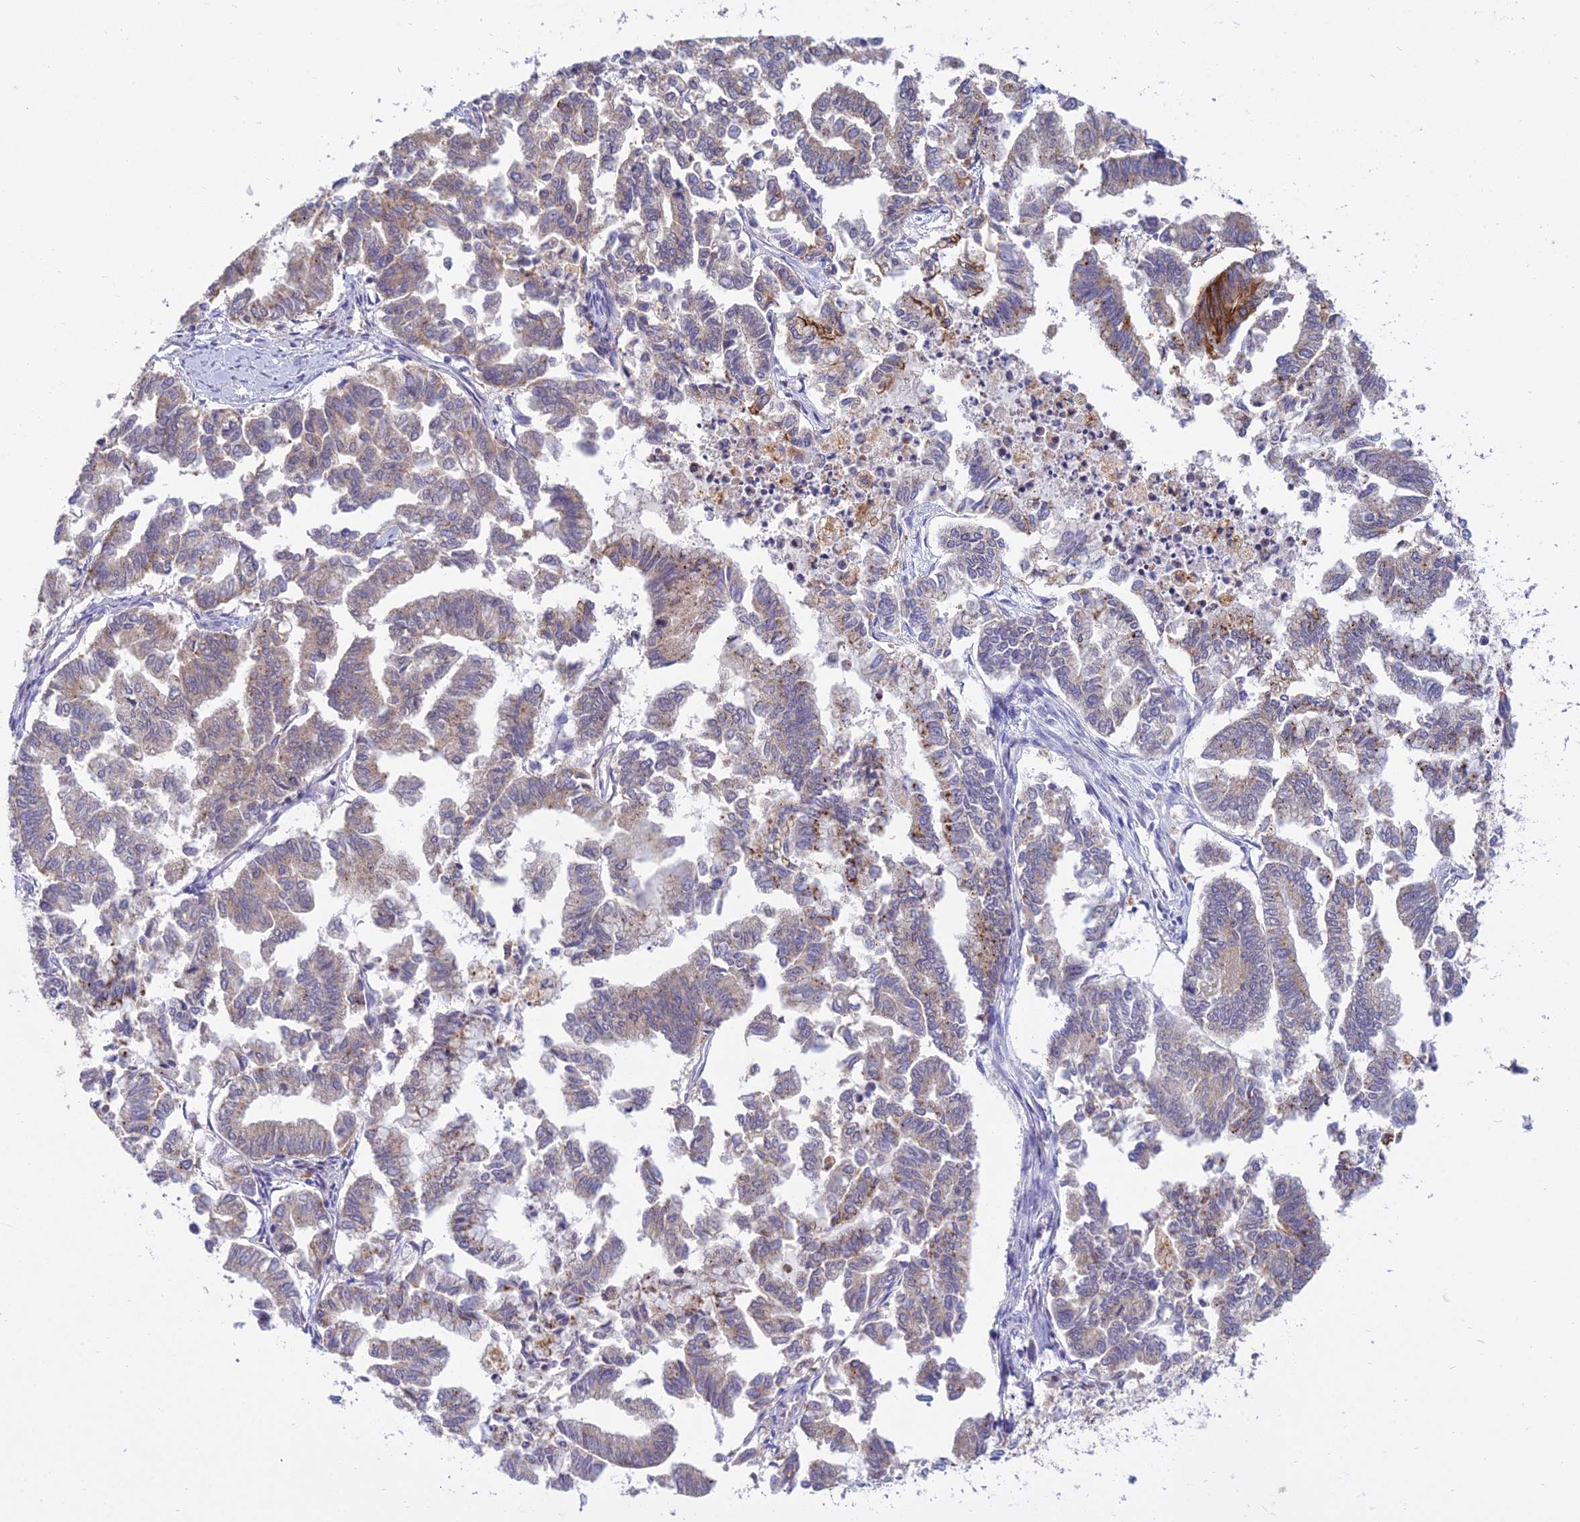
{"staining": {"intensity": "moderate", "quantity": "25%-75%", "location": "cytoplasmic/membranous"}, "tissue": "endometrial cancer", "cell_type": "Tumor cells", "image_type": "cancer", "snomed": [{"axis": "morphology", "description": "Adenocarcinoma, NOS"}, {"axis": "topography", "description": "Endometrium"}], "caption": "Endometrial cancer (adenocarcinoma) stained with immunohistochemistry shows moderate cytoplasmic/membranous positivity in approximately 25%-75% of tumor cells.", "gene": "UBE2G1", "patient": {"sex": "female", "age": 79}}